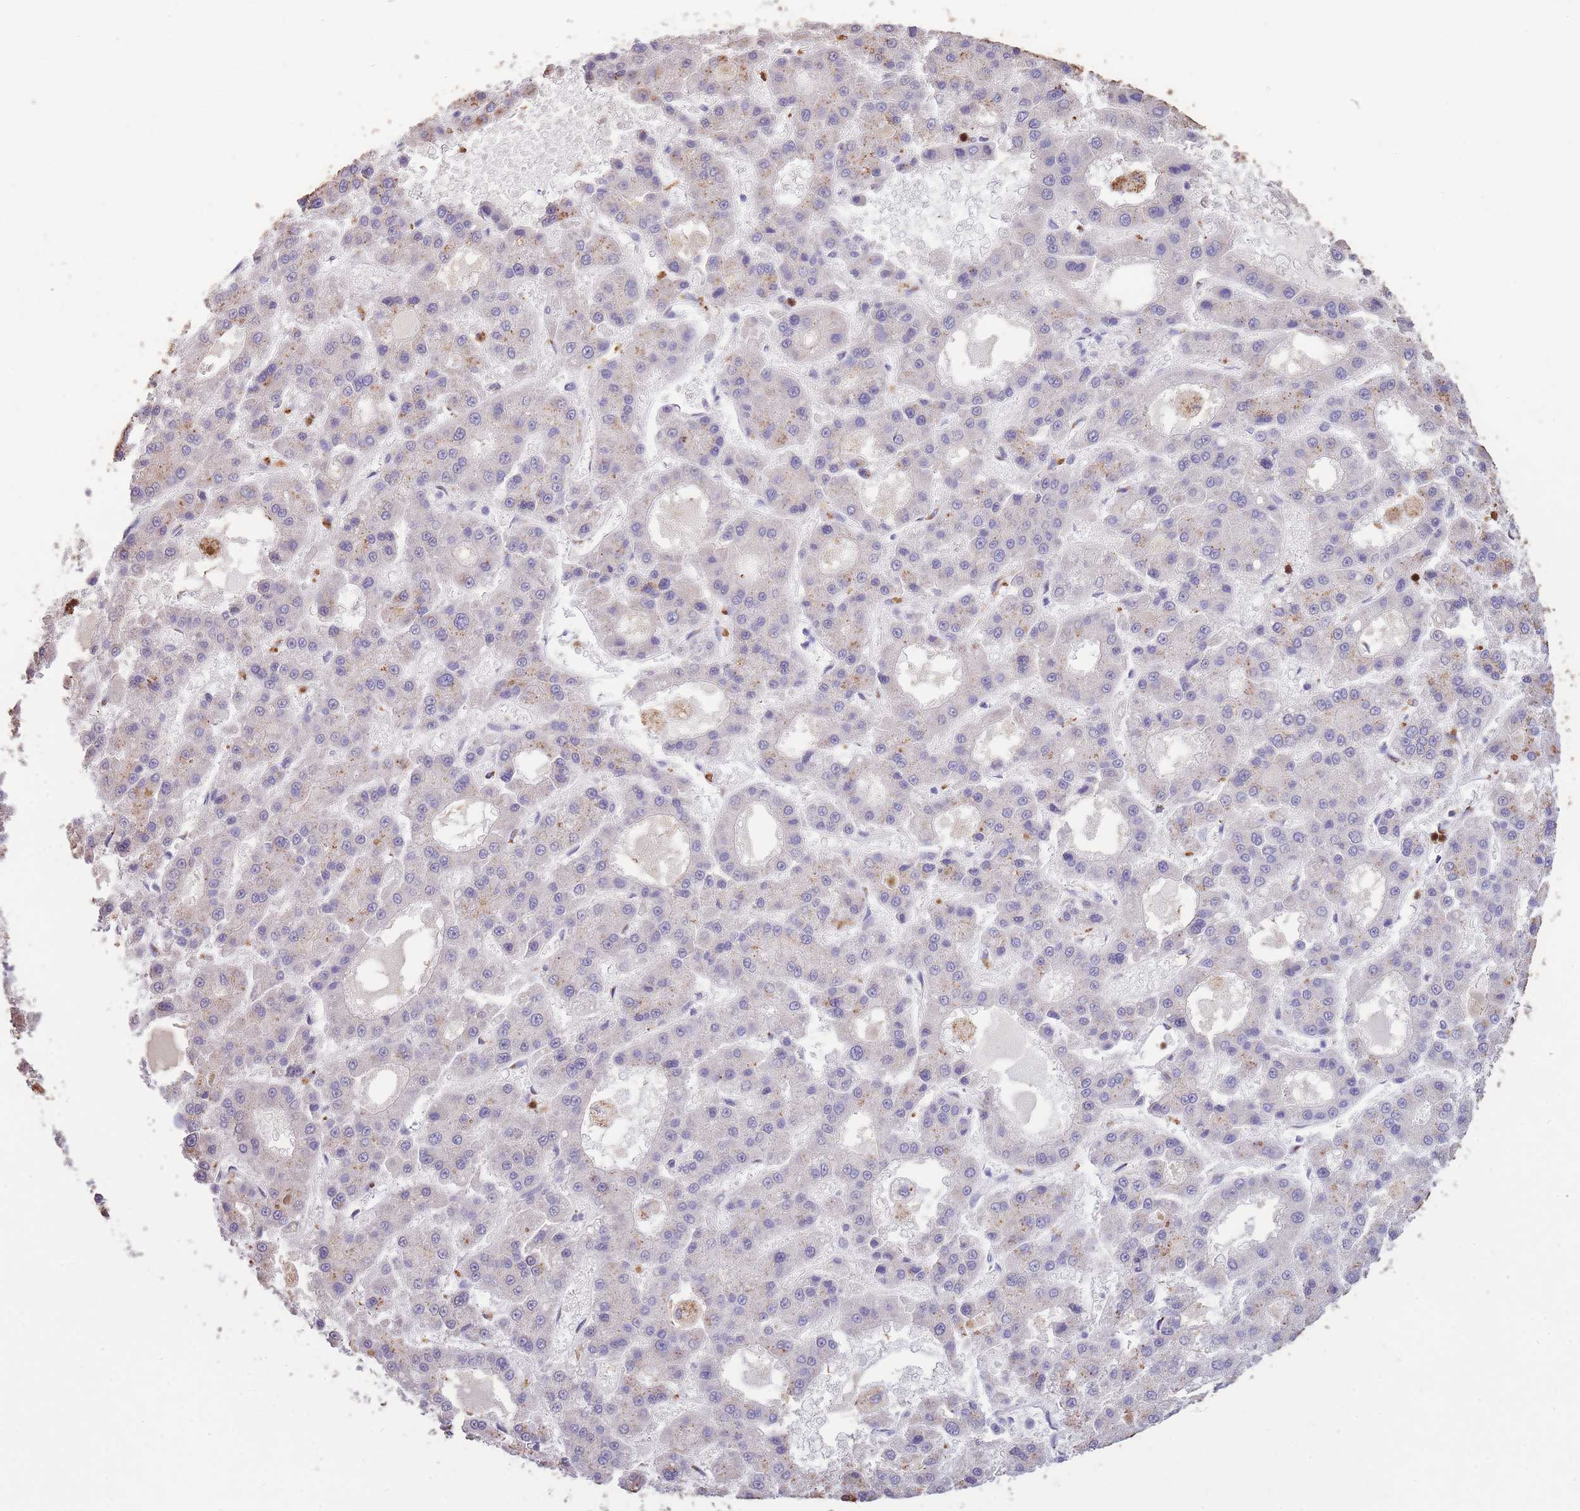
{"staining": {"intensity": "negative", "quantity": "none", "location": "none"}, "tissue": "liver cancer", "cell_type": "Tumor cells", "image_type": "cancer", "snomed": [{"axis": "morphology", "description": "Carcinoma, Hepatocellular, NOS"}, {"axis": "topography", "description": "Liver"}], "caption": "Hepatocellular carcinoma (liver) stained for a protein using immunohistochemistry reveals no expression tumor cells.", "gene": "CENPM", "patient": {"sex": "male", "age": 70}}